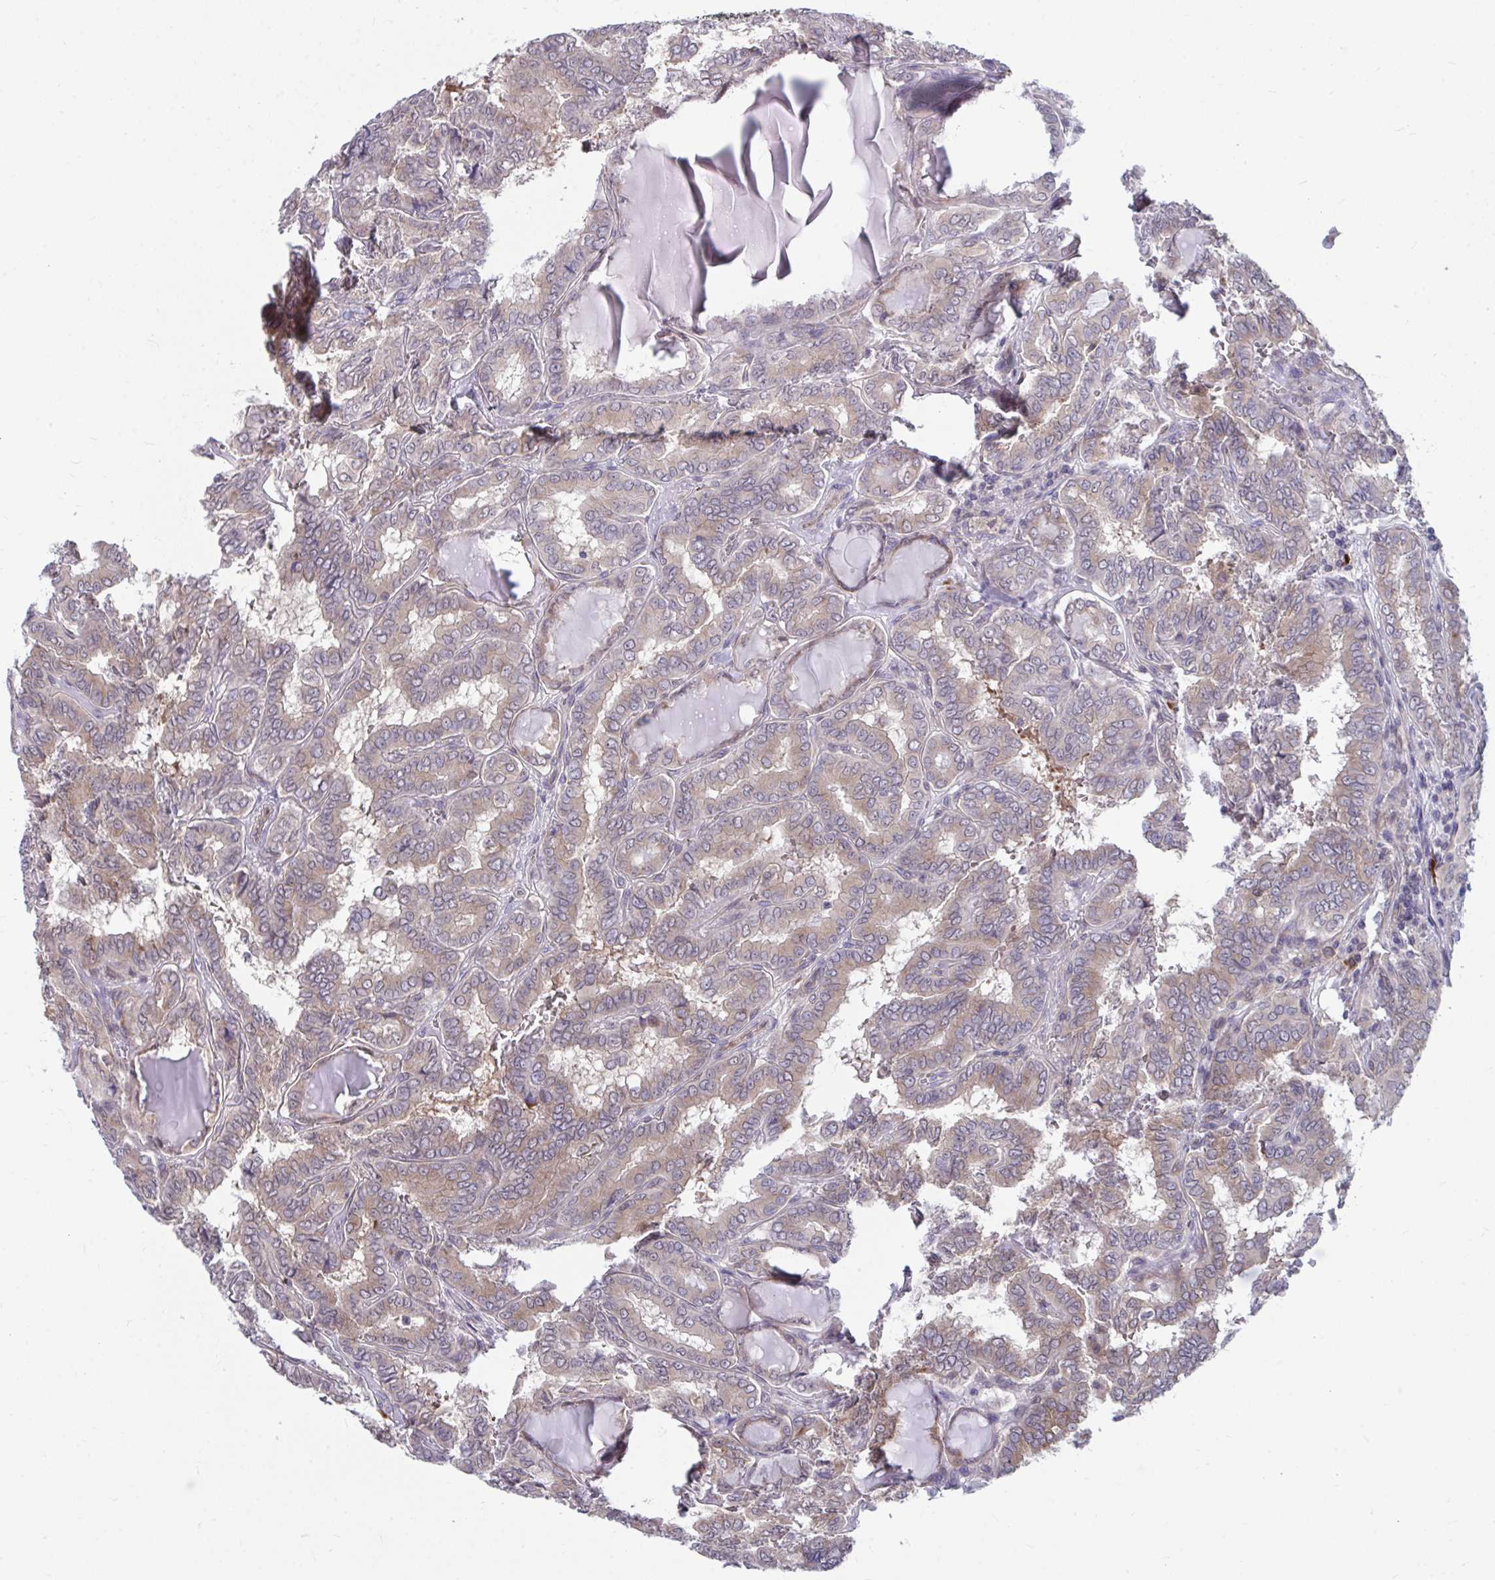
{"staining": {"intensity": "weak", "quantity": ">75%", "location": "cytoplasmic/membranous"}, "tissue": "thyroid cancer", "cell_type": "Tumor cells", "image_type": "cancer", "snomed": [{"axis": "morphology", "description": "Papillary adenocarcinoma, NOS"}, {"axis": "topography", "description": "Thyroid gland"}], "caption": "This is an image of immunohistochemistry (IHC) staining of thyroid cancer (papillary adenocarcinoma), which shows weak staining in the cytoplasmic/membranous of tumor cells.", "gene": "SELENON", "patient": {"sex": "female", "age": 46}}